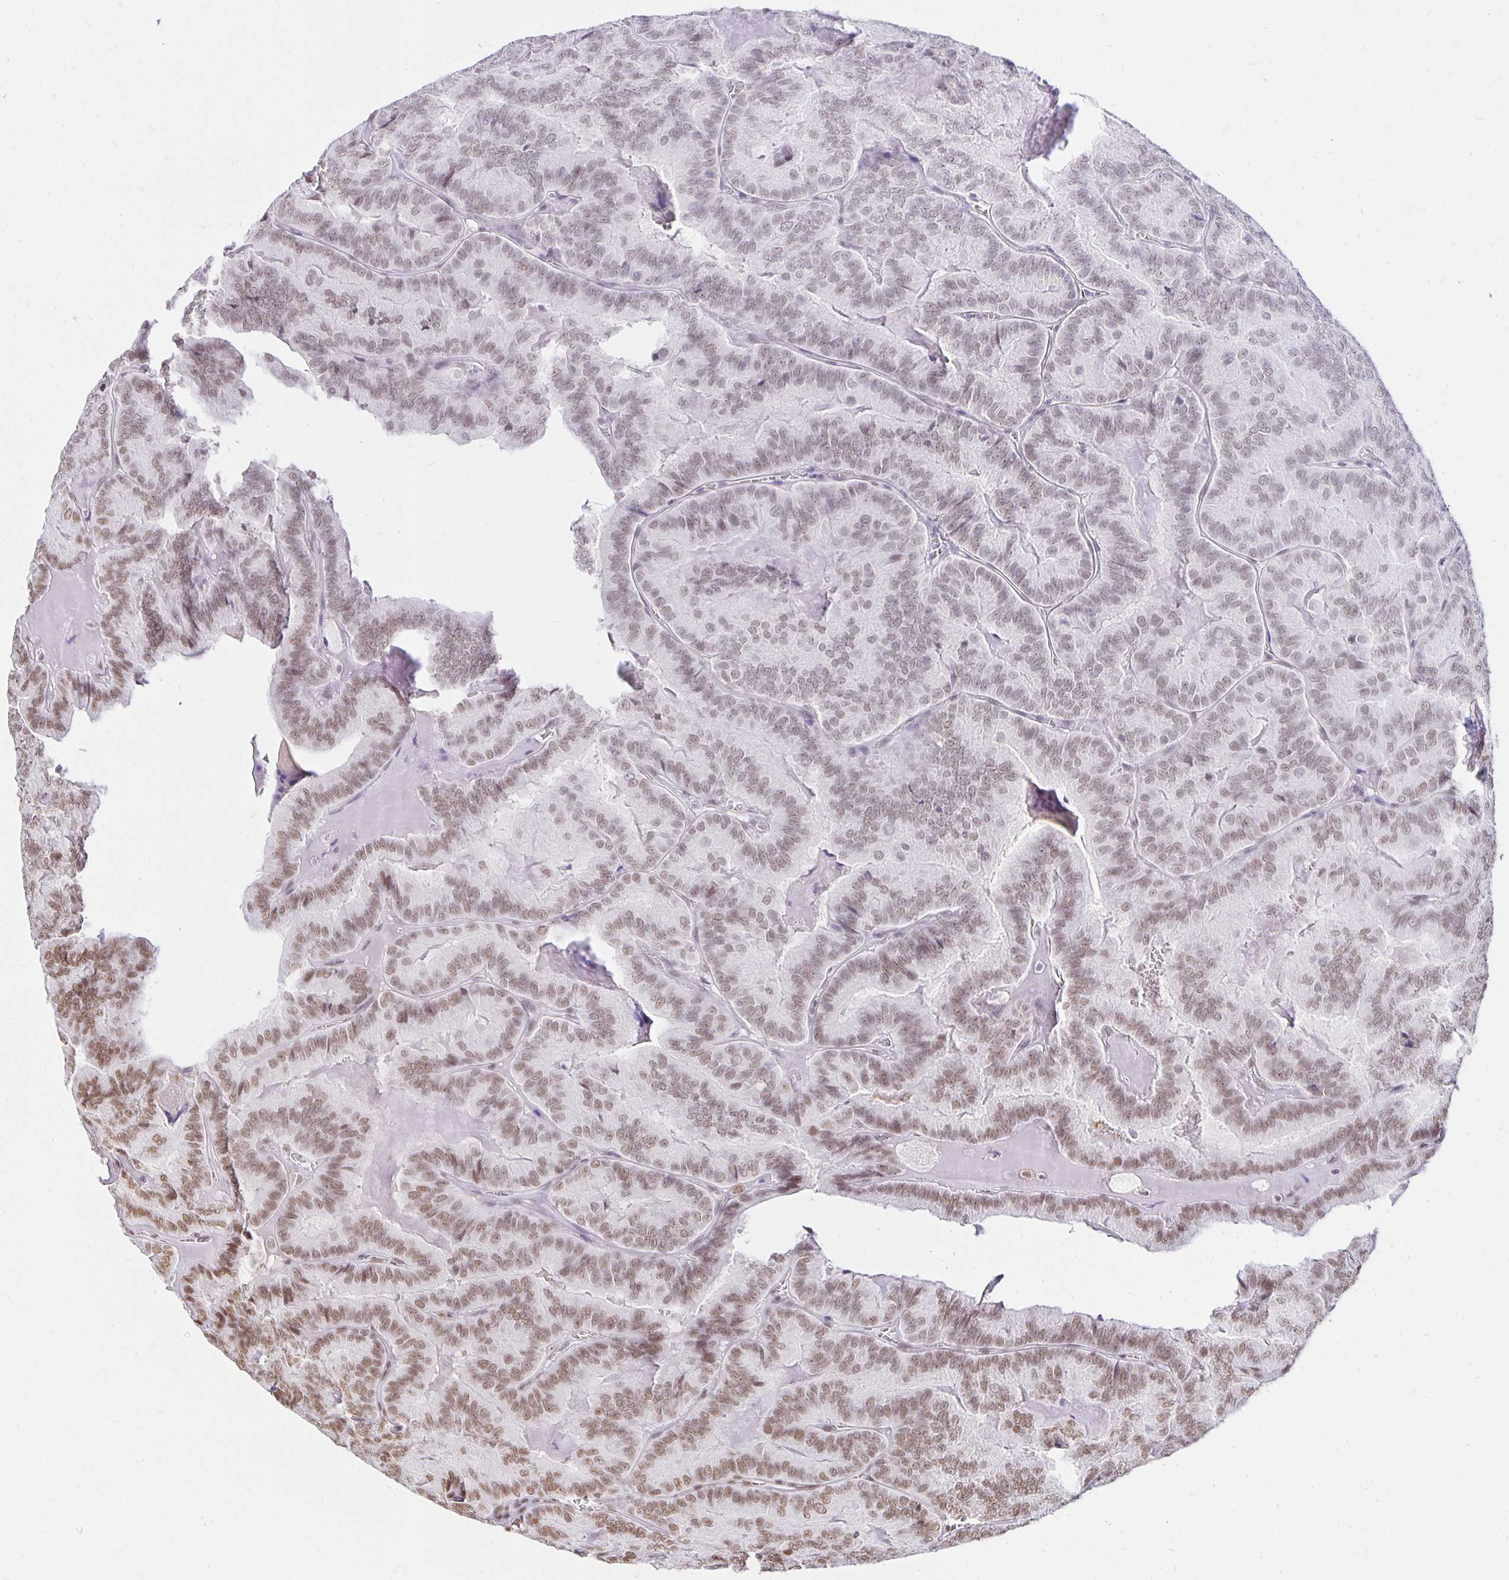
{"staining": {"intensity": "moderate", "quantity": "25%-75%", "location": "nuclear"}, "tissue": "thyroid cancer", "cell_type": "Tumor cells", "image_type": "cancer", "snomed": [{"axis": "morphology", "description": "Papillary adenocarcinoma, NOS"}, {"axis": "topography", "description": "Thyroid gland"}], "caption": "This is an image of immunohistochemistry (IHC) staining of thyroid cancer, which shows moderate staining in the nuclear of tumor cells.", "gene": "ZNF579", "patient": {"sex": "female", "age": 75}}